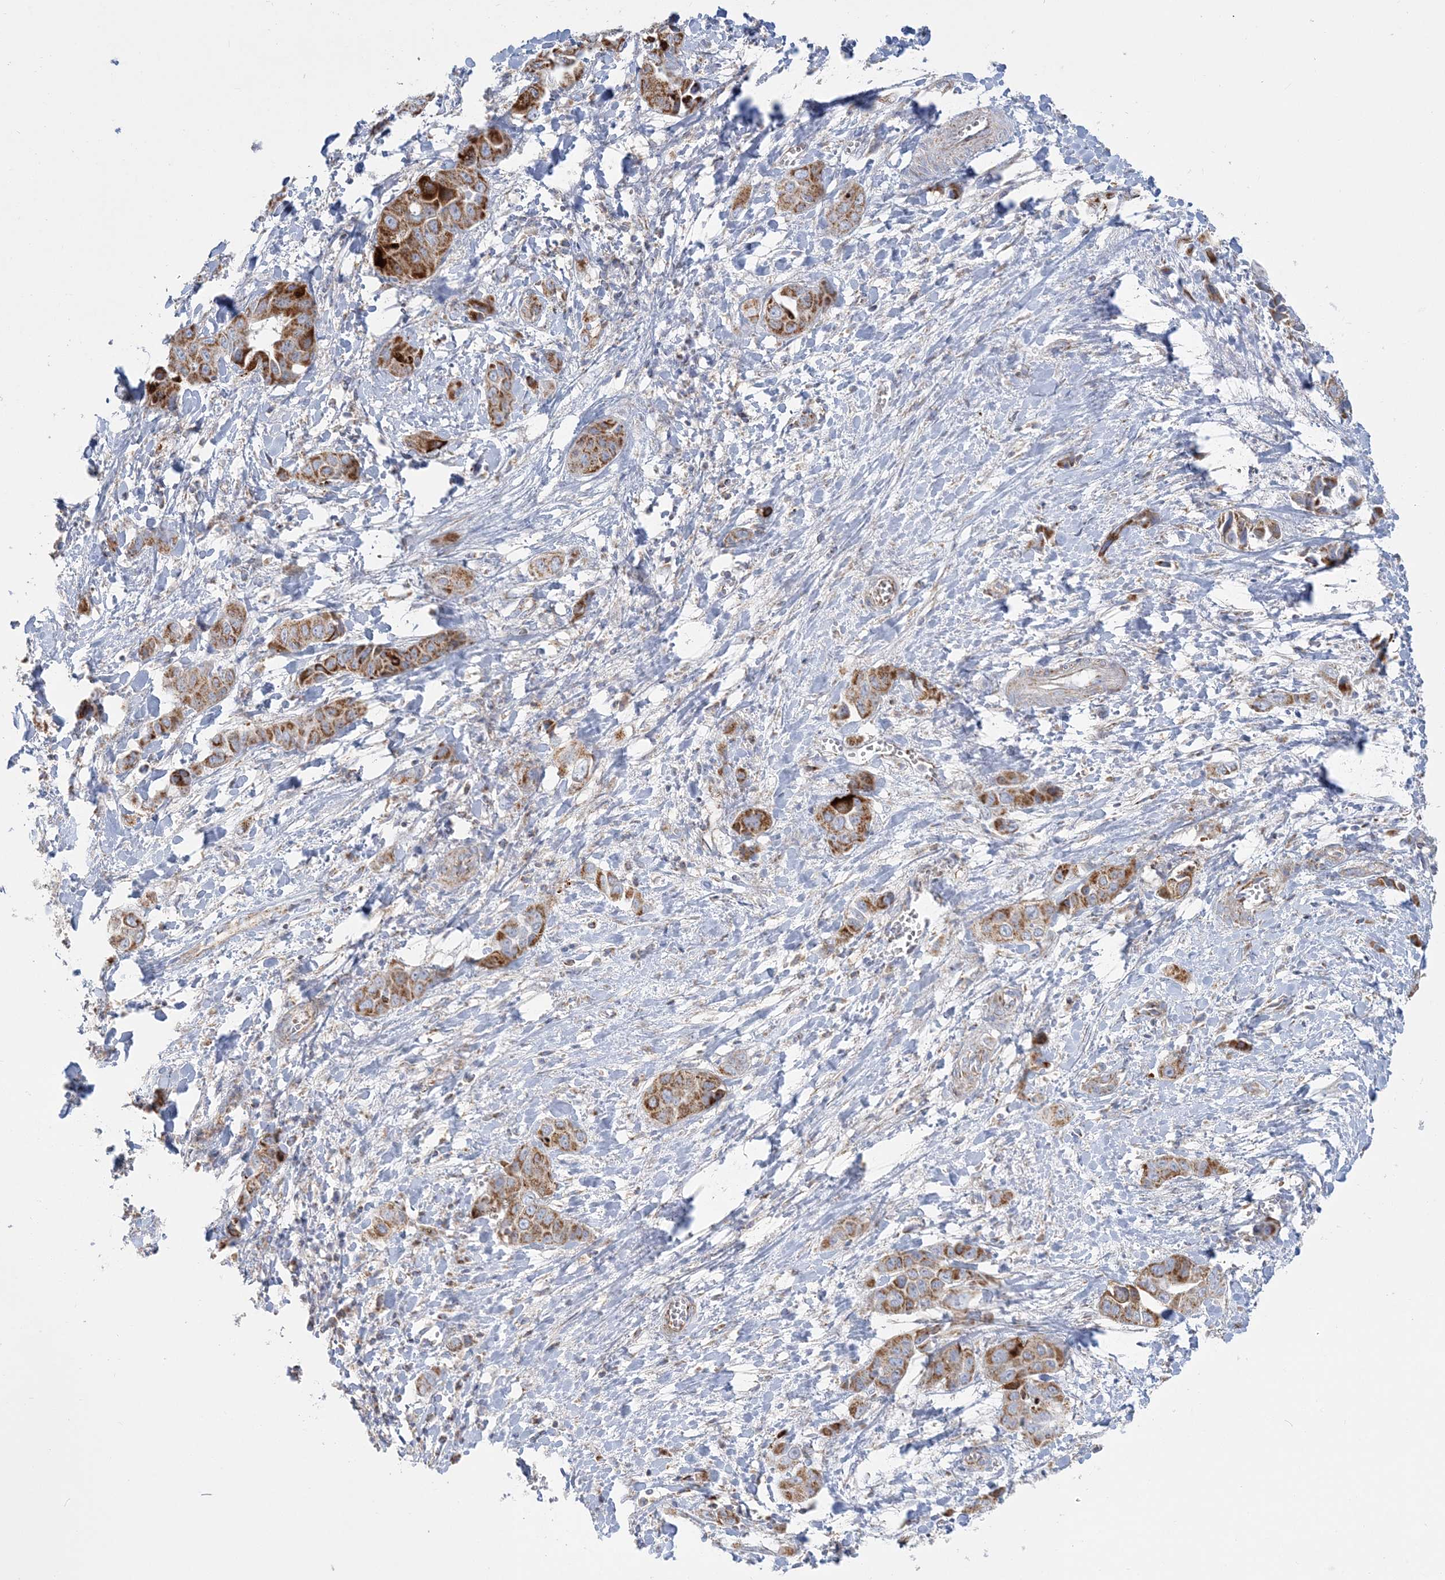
{"staining": {"intensity": "moderate", "quantity": ">75%", "location": "cytoplasmic/membranous"}, "tissue": "liver cancer", "cell_type": "Tumor cells", "image_type": "cancer", "snomed": [{"axis": "morphology", "description": "Cholangiocarcinoma"}, {"axis": "topography", "description": "Liver"}], "caption": "DAB immunohistochemical staining of human cholangiocarcinoma (liver) demonstrates moderate cytoplasmic/membranous protein expression in about >75% of tumor cells. (DAB (3,3'-diaminobenzidine) = brown stain, brightfield microscopy at high magnification).", "gene": "TBC1D14", "patient": {"sex": "female", "age": 52}}